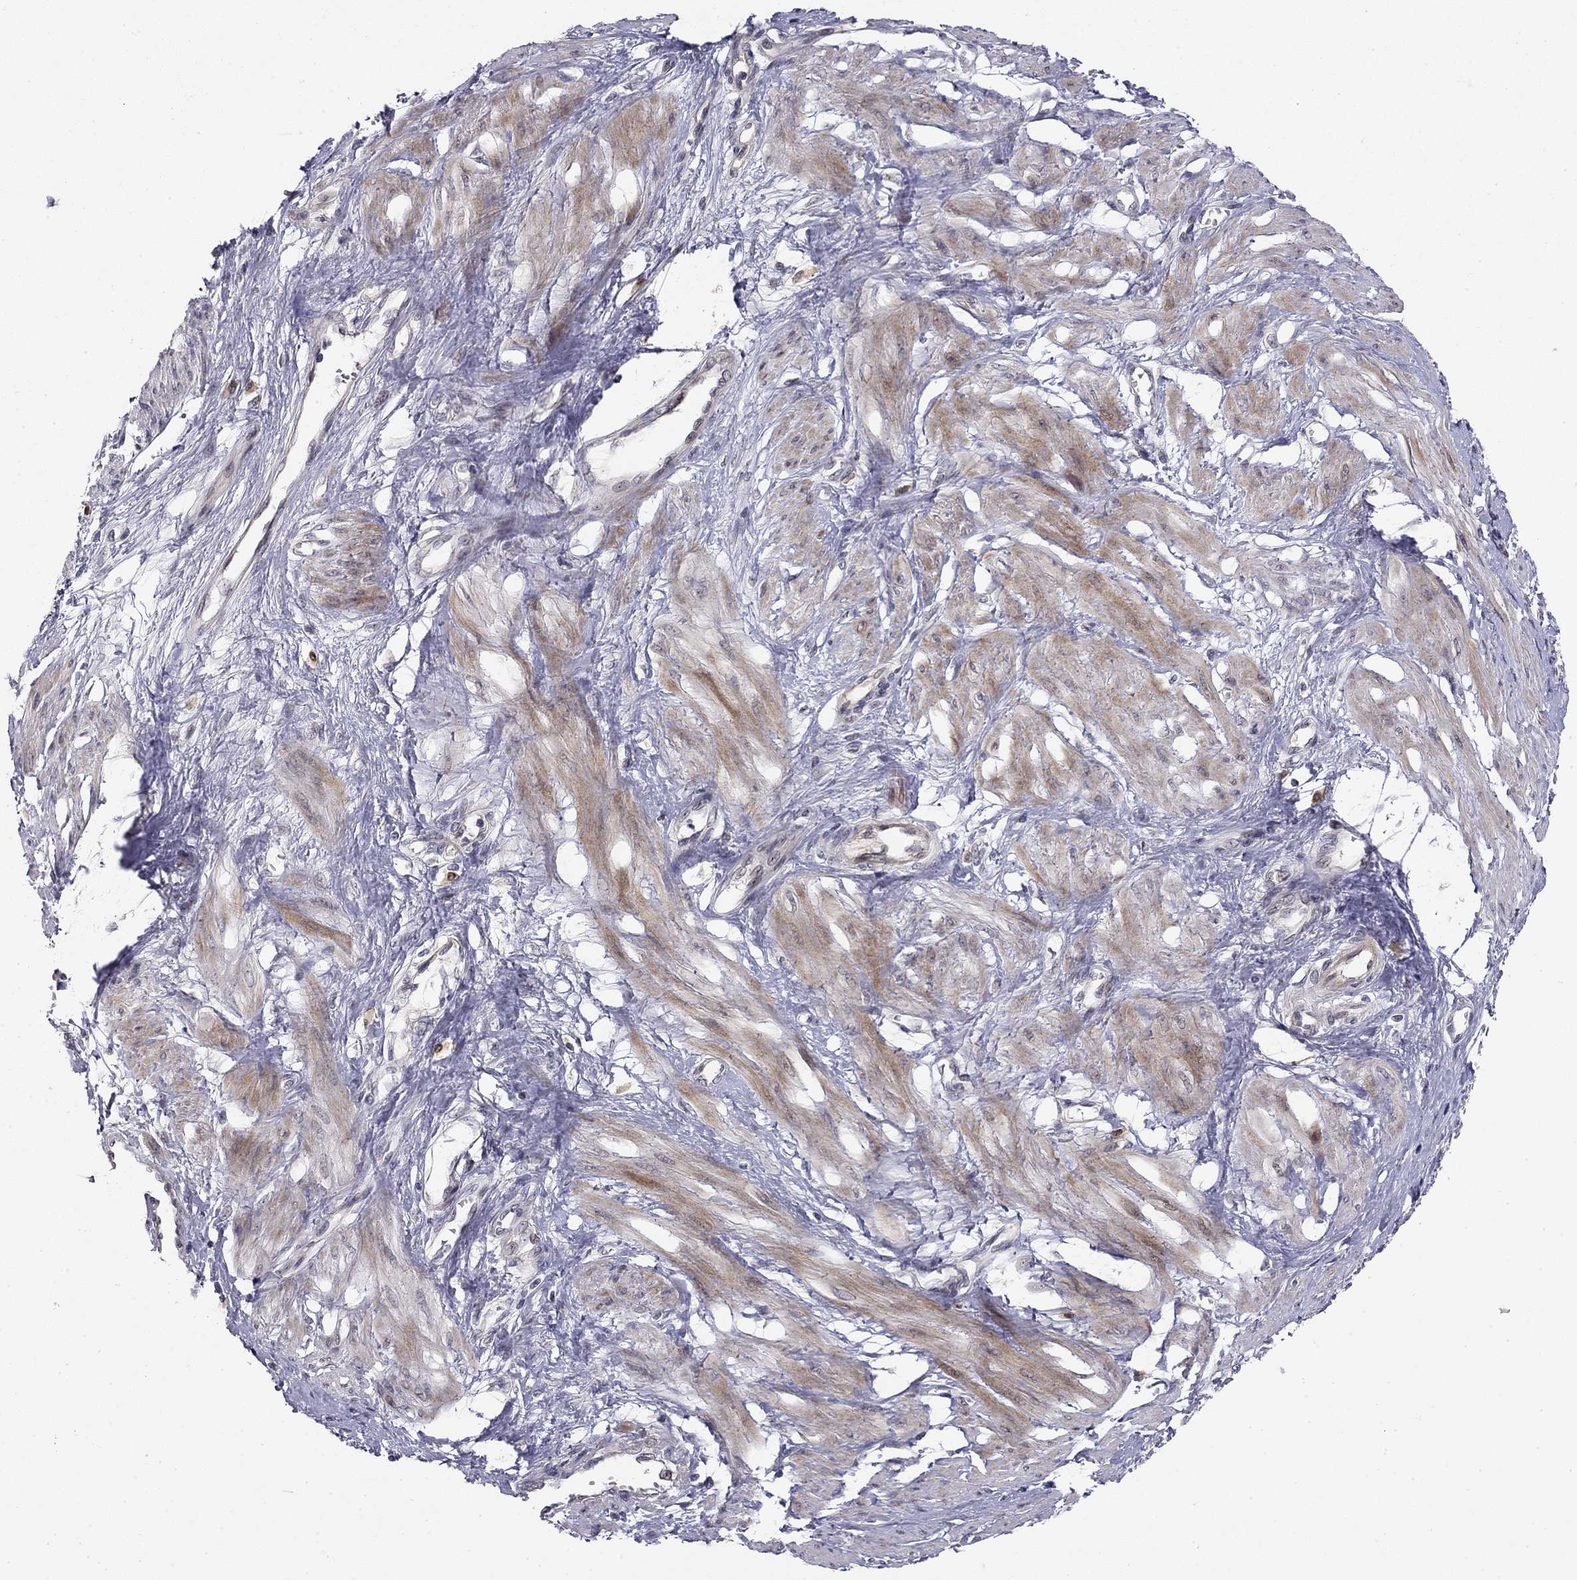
{"staining": {"intensity": "moderate", "quantity": "<25%", "location": "cytoplasmic/membranous"}, "tissue": "smooth muscle", "cell_type": "Smooth muscle cells", "image_type": "normal", "snomed": [{"axis": "morphology", "description": "Normal tissue, NOS"}, {"axis": "topography", "description": "Smooth muscle"}, {"axis": "topography", "description": "Uterus"}], "caption": "A high-resolution histopathology image shows immunohistochemistry staining of normal smooth muscle, which demonstrates moderate cytoplasmic/membranous positivity in approximately <25% of smooth muscle cells. (Stains: DAB in brown, nuclei in blue, Microscopy: brightfield microscopy at high magnification).", "gene": "STXBP6", "patient": {"sex": "female", "age": 39}}